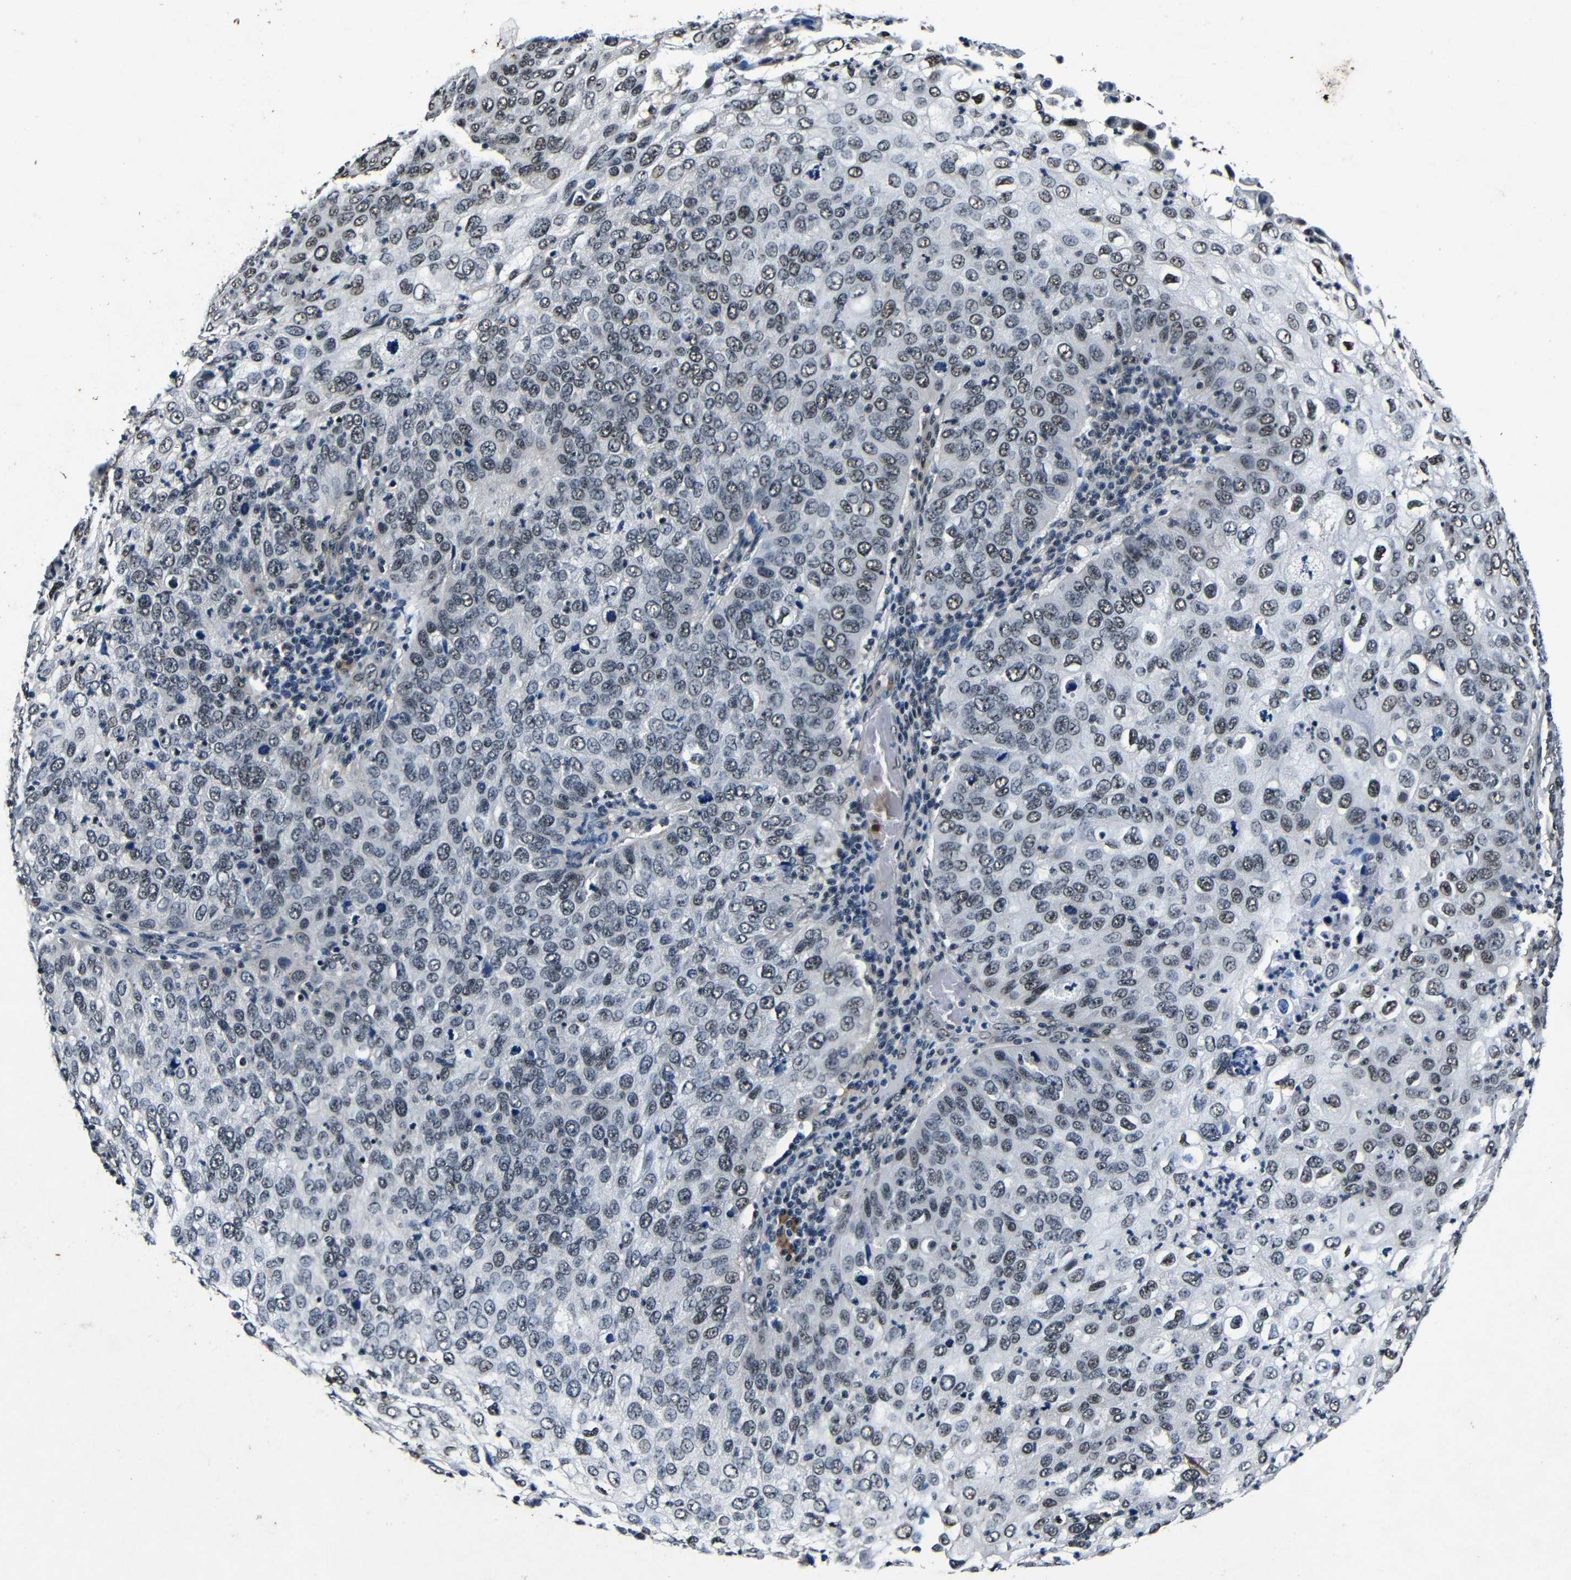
{"staining": {"intensity": "weak", "quantity": ">75%", "location": "nuclear"}, "tissue": "skin cancer", "cell_type": "Tumor cells", "image_type": "cancer", "snomed": [{"axis": "morphology", "description": "Squamous cell carcinoma, NOS"}, {"axis": "topography", "description": "Skin"}], "caption": "This image shows skin cancer stained with IHC to label a protein in brown. The nuclear of tumor cells show weak positivity for the protein. Nuclei are counter-stained blue.", "gene": "FOXD4", "patient": {"sex": "male", "age": 87}}